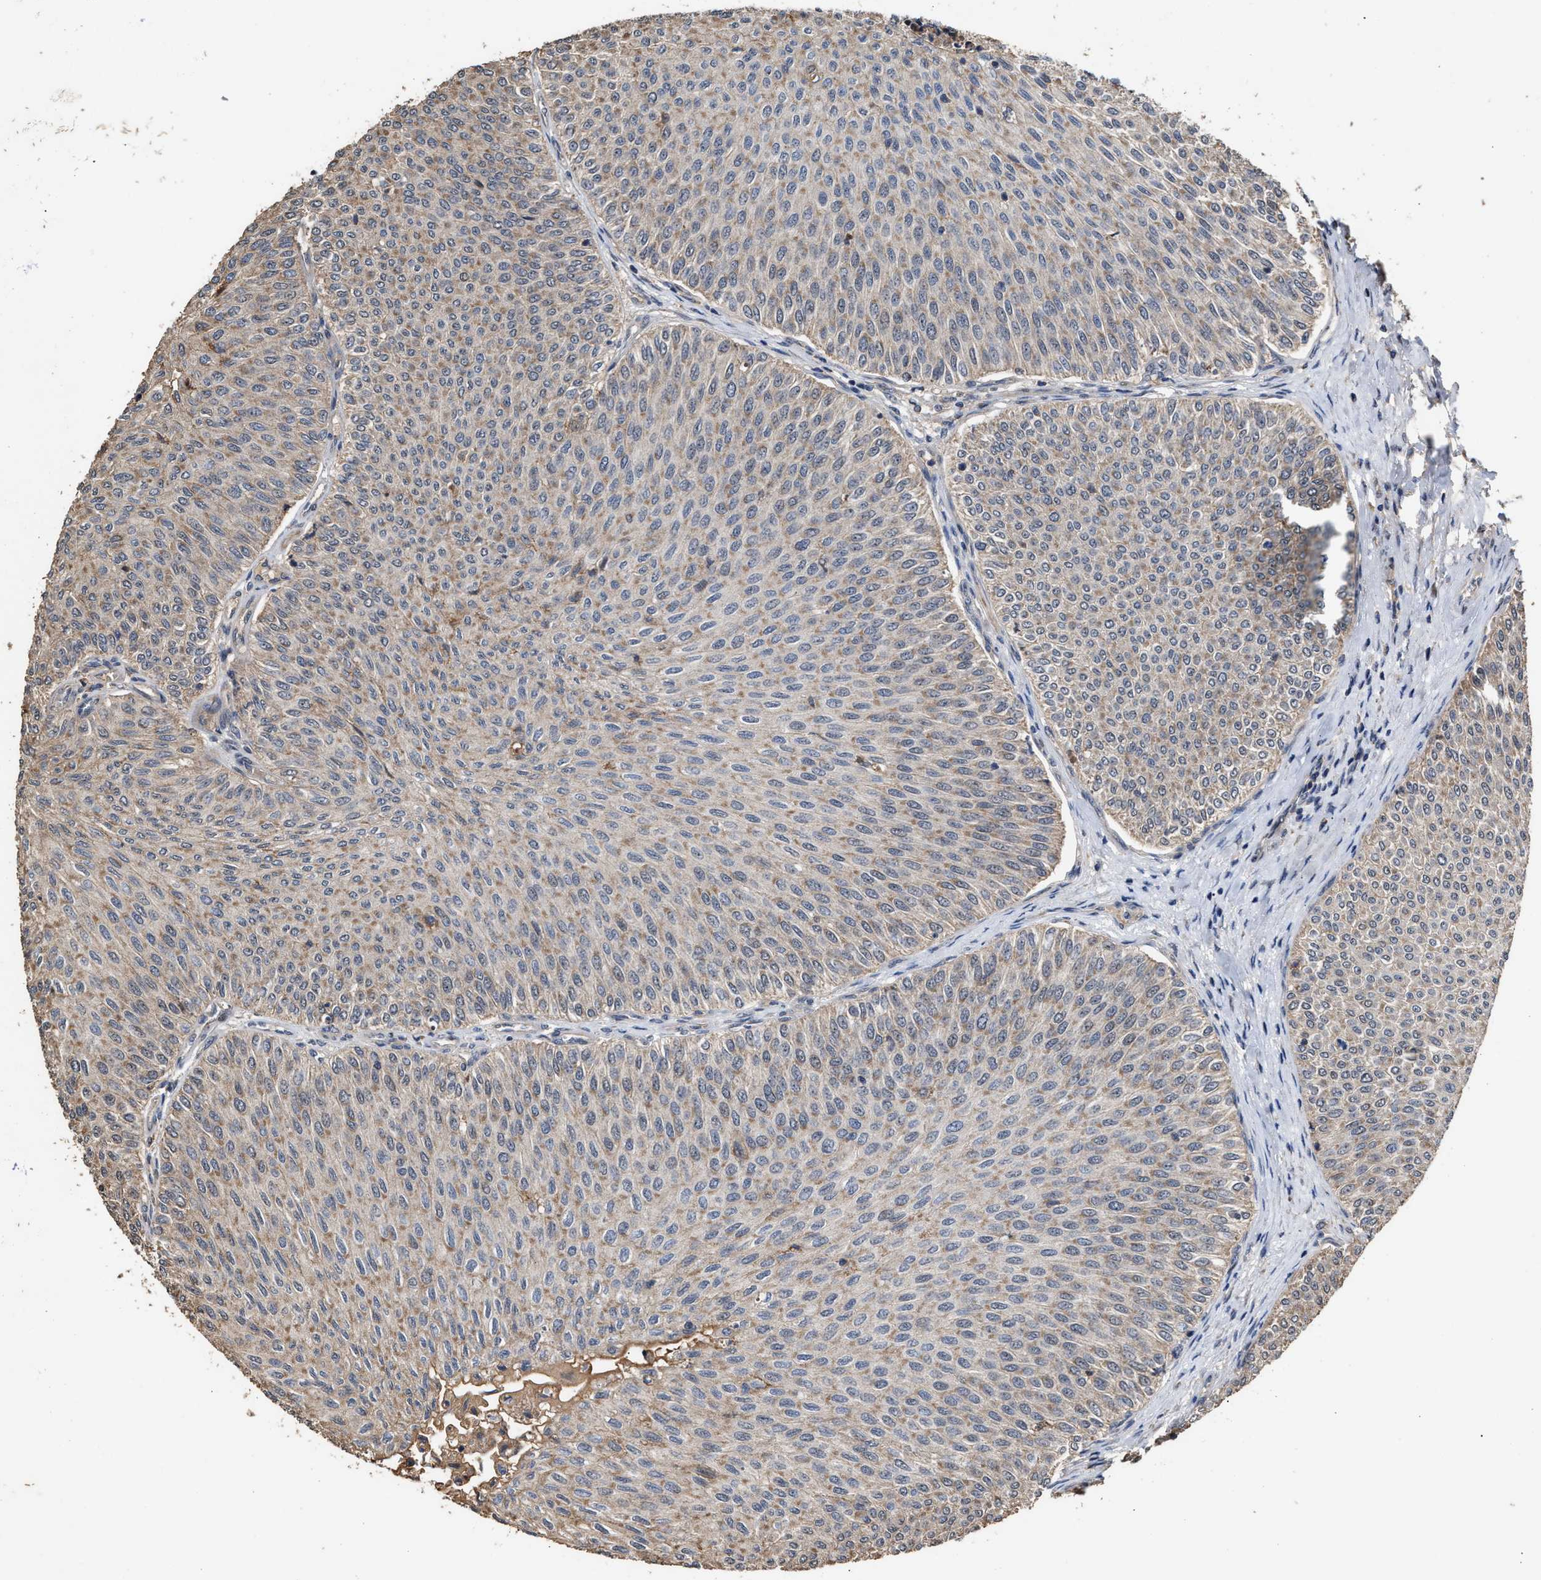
{"staining": {"intensity": "weak", "quantity": ">75%", "location": "cytoplasmic/membranous"}, "tissue": "urothelial cancer", "cell_type": "Tumor cells", "image_type": "cancer", "snomed": [{"axis": "morphology", "description": "Urothelial carcinoma, Low grade"}, {"axis": "topography", "description": "Urinary bladder"}], "caption": "Human urothelial carcinoma (low-grade) stained with a protein marker shows weak staining in tumor cells.", "gene": "ZNHIT6", "patient": {"sex": "male", "age": 78}}